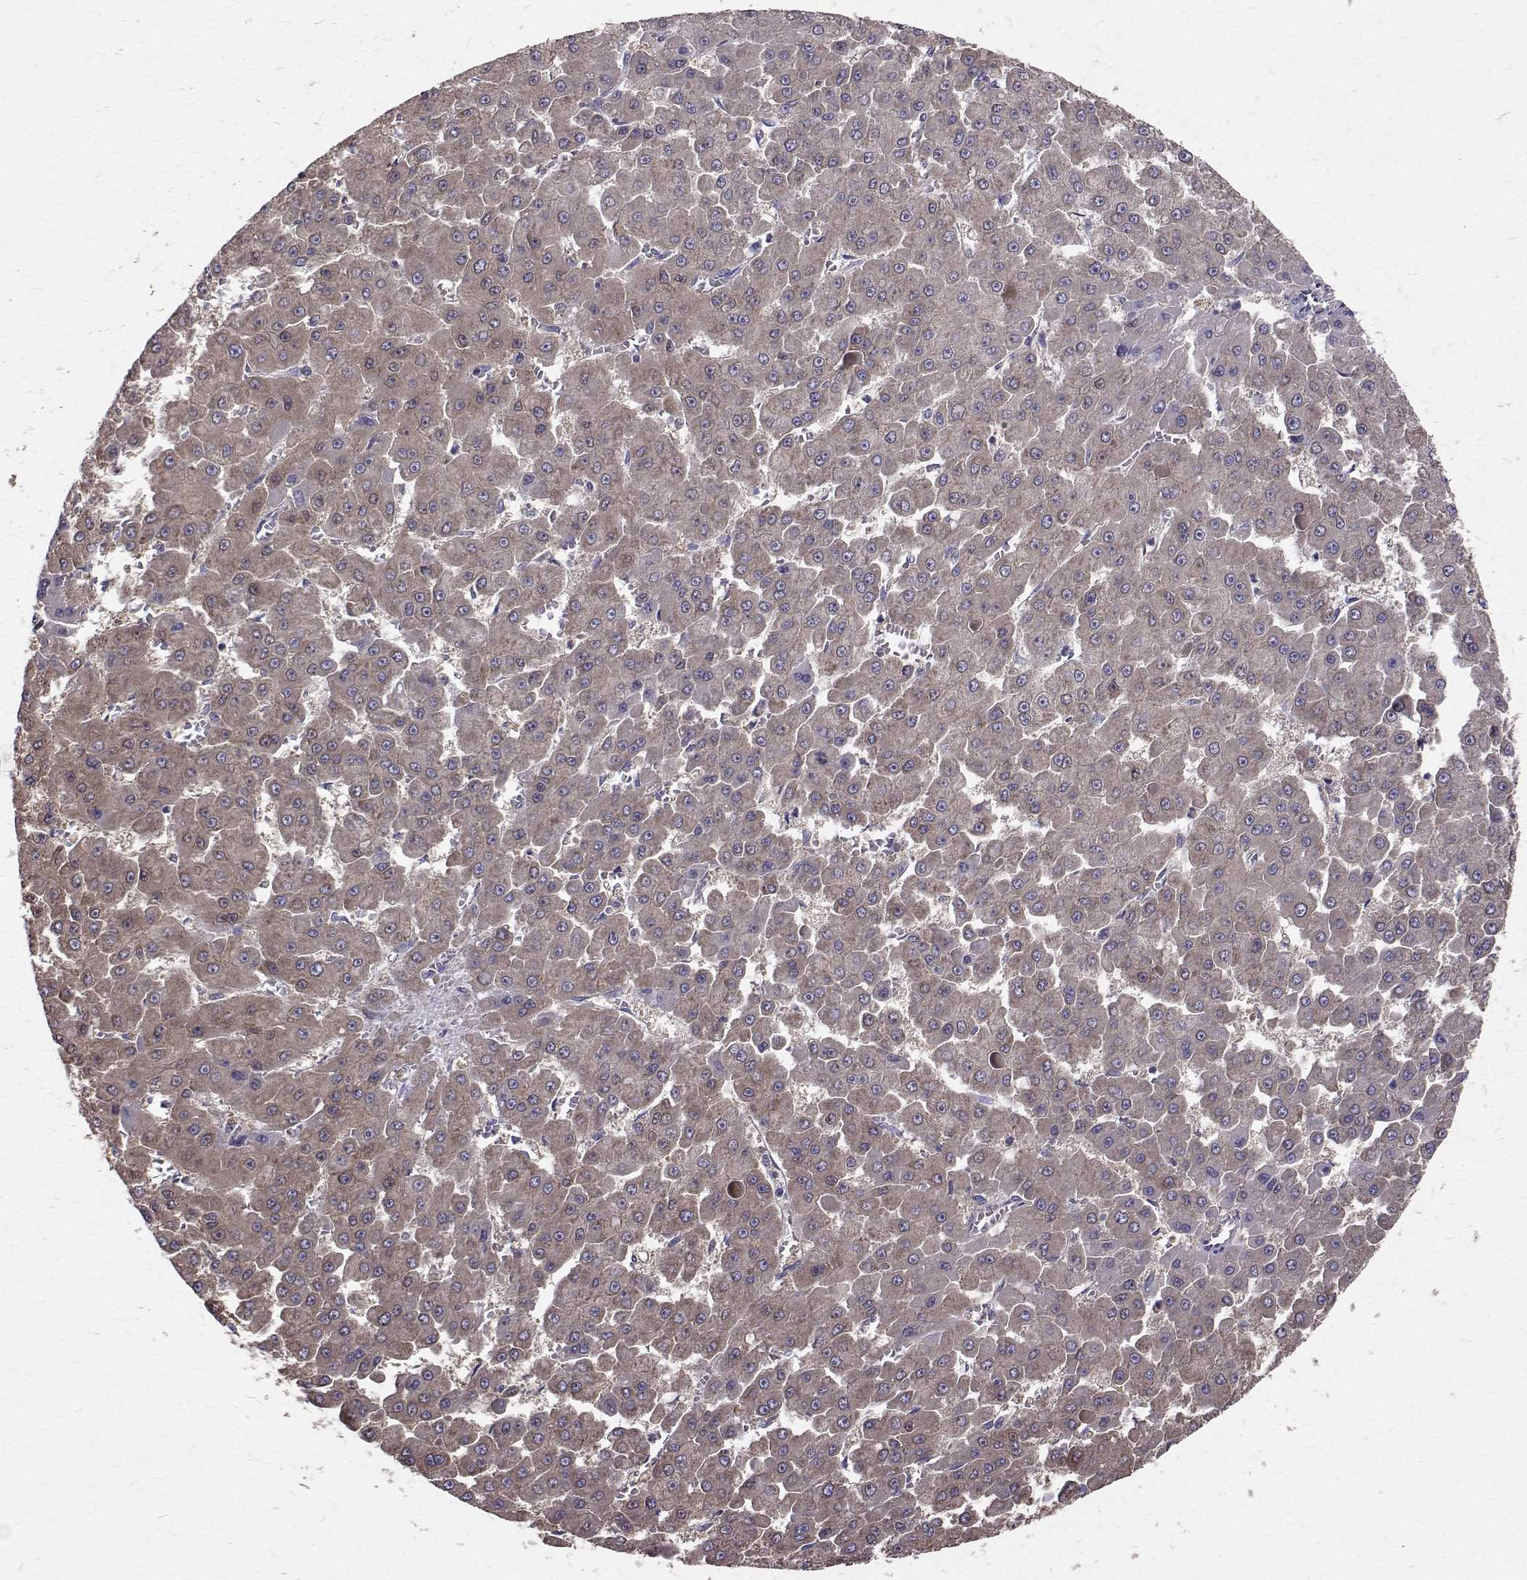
{"staining": {"intensity": "weak", "quantity": ">75%", "location": "cytoplasmic/membranous"}, "tissue": "liver cancer", "cell_type": "Tumor cells", "image_type": "cancer", "snomed": [{"axis": "morphology", "description": "Carcinoma, Hepatocellular, NOS"}, {"axis": "topography", "description": "Liver"}], "caption": "Weak cytoplasmic/membranous positivity for a protein is seen in about >75% of tumor cells of liver cancer using IHC.", "gene": "FARSB", "patient": {"sex": "male", "age": 78}}